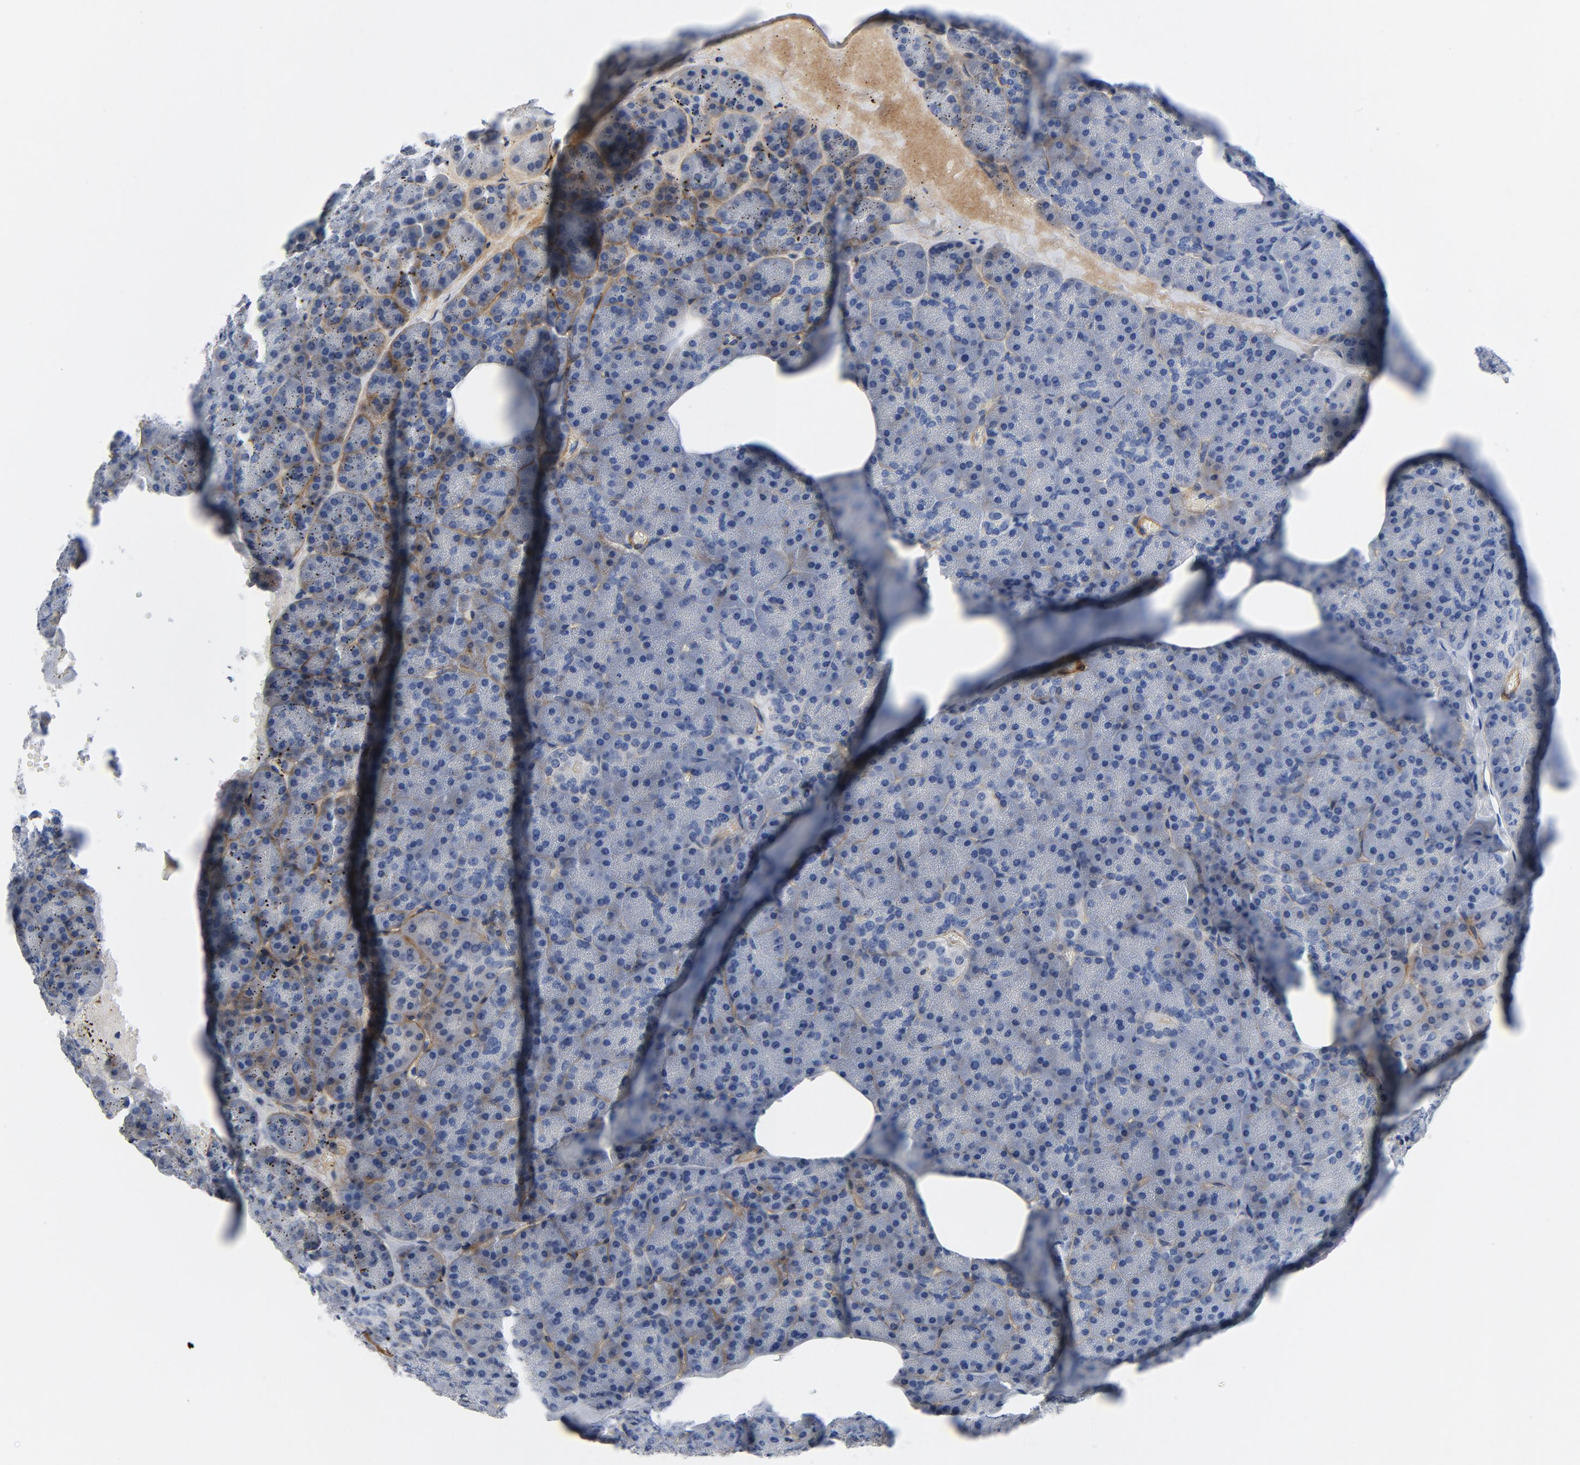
{"staining": {"intensity": "negative", "quantity": "none", "location": "none"}, "tissue": "pancreas", "cell_type": "Exocrine glandular cells", "image_type": "normal", "snomed": [{"axis": "morphology", "description": "Normal tissue, NOS"}, {"axis": "topography", "description": "Pancreas"}], "caption": "IHC histopathology image of normal pancreas stained for a protein (brown), which demonstrates no positivity in exocrine glandular cells. The staining was performed using DAB to visualize the protein expression in brown, while the nuclei were stained in blue with hematoxylin (Magnification: 20x).", "gene": "LAMC1", "patient": {"sex": "female", "age": 35}}